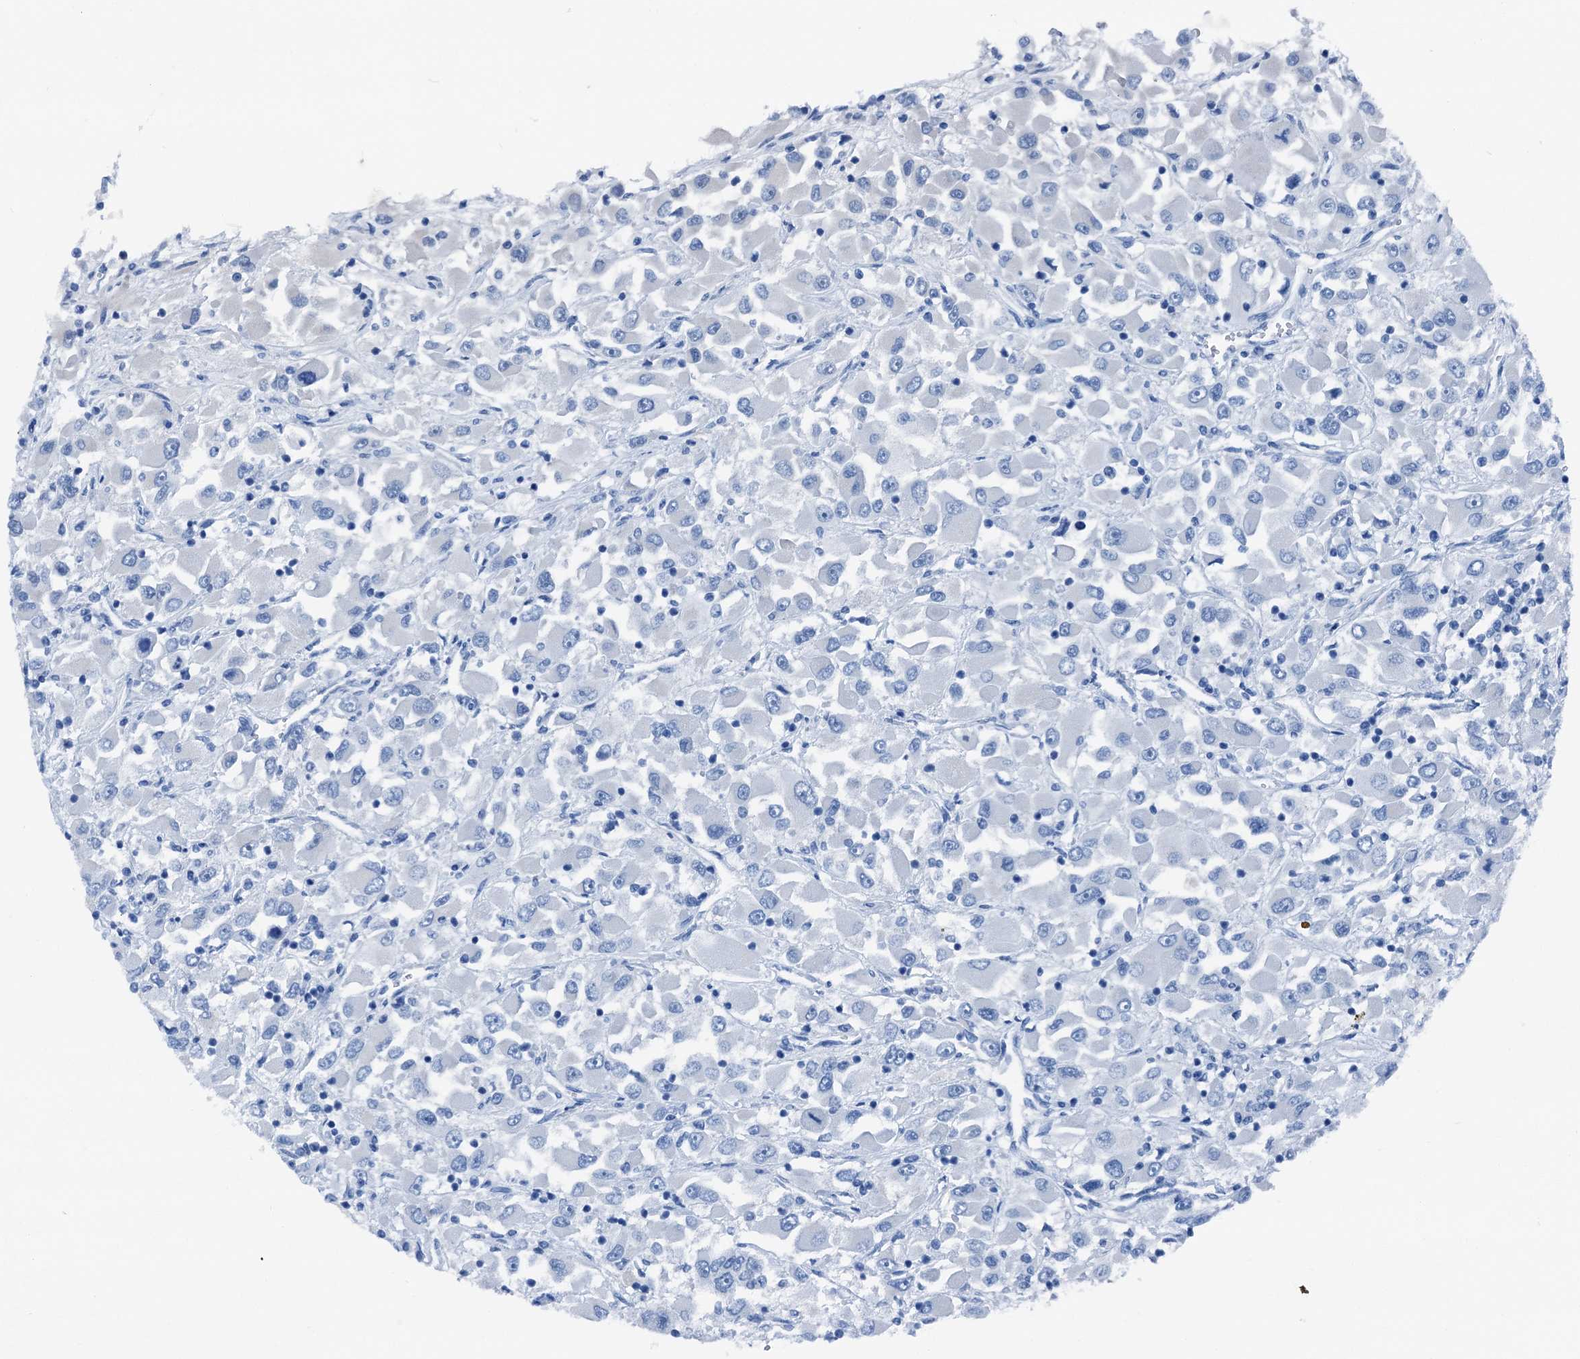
{"staining": {"intensity": "negative", "quantity": "none", "location": "none"}, "tissue": "renal cancer", "cell_type": "Tumor cells", "image_type": "cancer", "snomed": [{"axis": "morphology", "description": "Adenocarcinoma, NOS"}, {"axis": "topography", "description": "Kidney"}], "caption": "IHC micrograph of human adenocarcinoma (renal) stained for a protein (brown), which demonstrates no expression in tumor cells.", "gene": "CBLN3", "patient": {"sex": "female", "age": 52}}